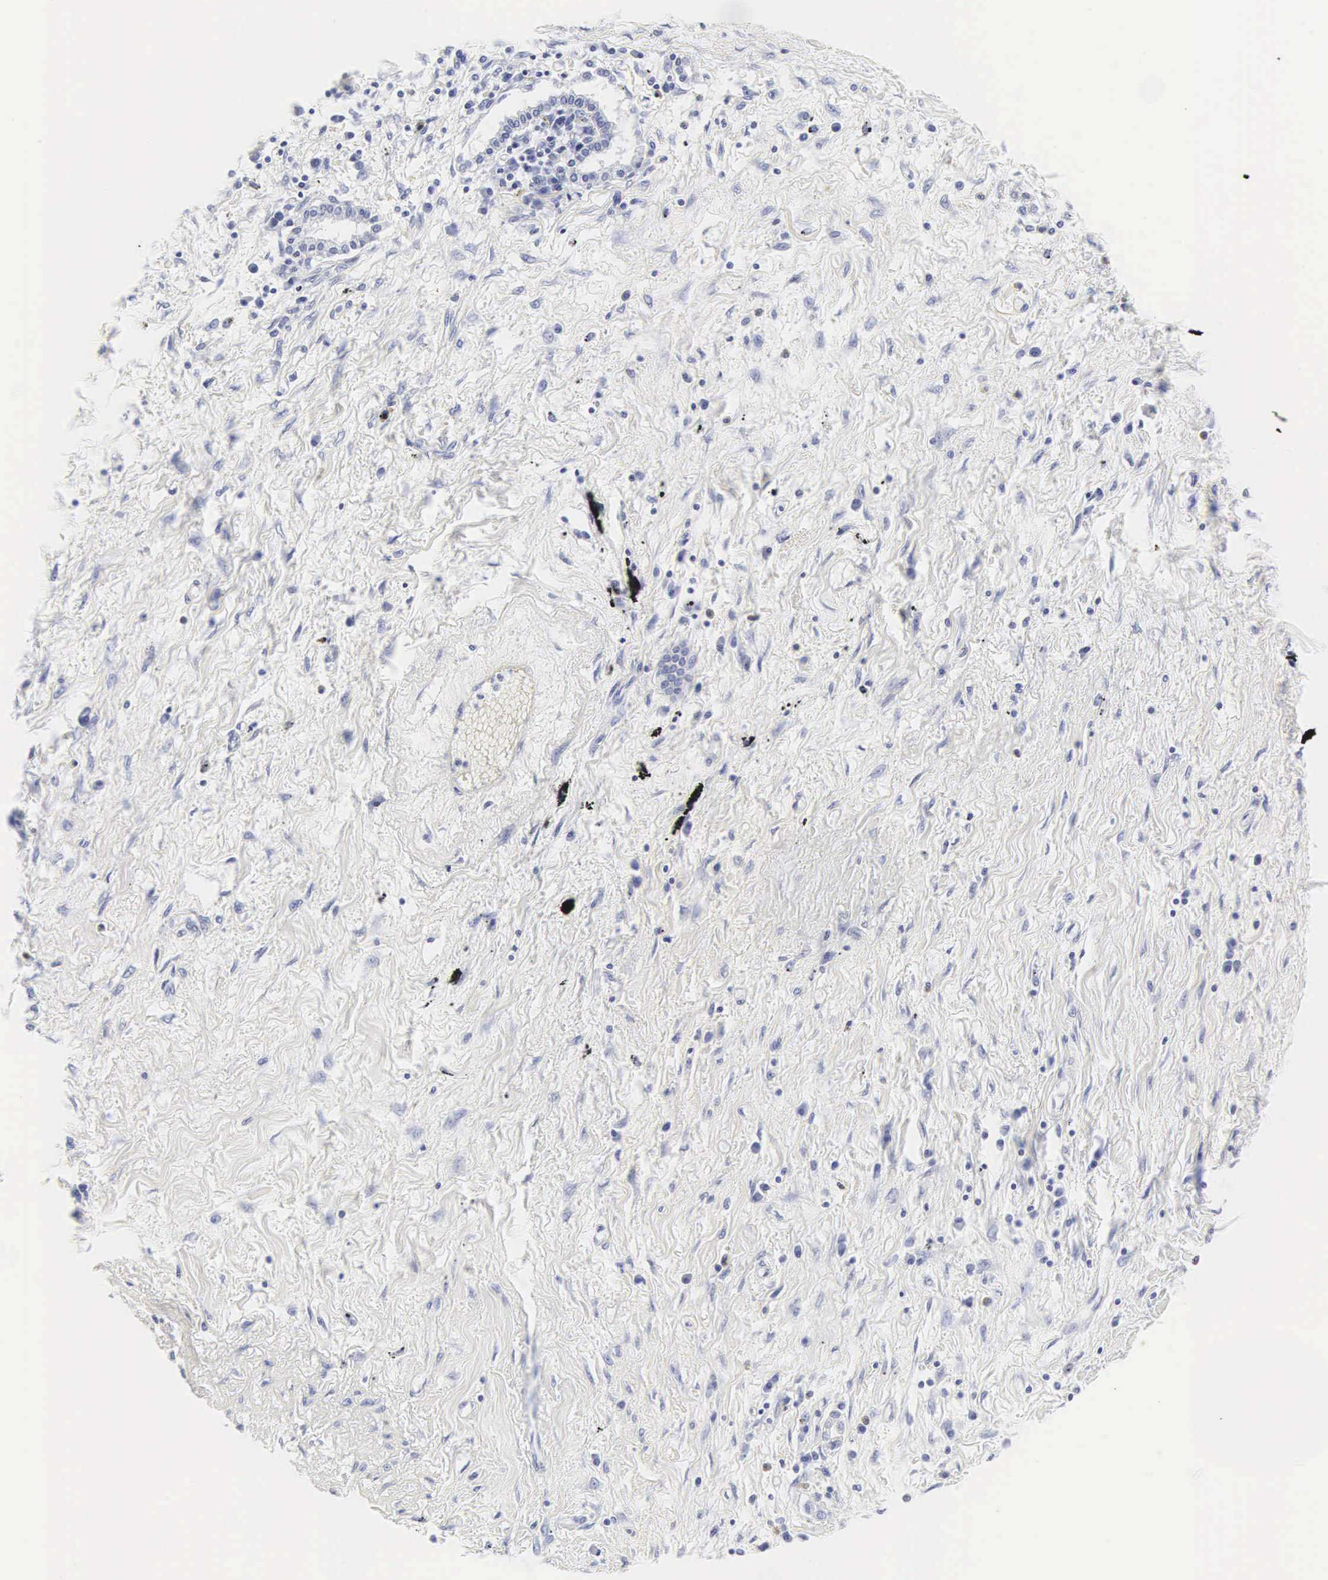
{"staining": {"intensity": "negative", "quantity": "none", "location": "none"}, "tissue": "lung cancer", "cell_type": "Tumor cells", "image_type": "cancer", "snomed": [{"axis": "morphology", "description": "Adenocarcinoma, NOS"}, {"axis": "topography", "description": "Lung"}], "caption": "Immunohistochemical staining of human lung adenocarcinoma shows no significant positivity in tumor cells. Nuclei are stained in blue.", "gene": "INS", "patient": {"sex": "male", "age": 60}}